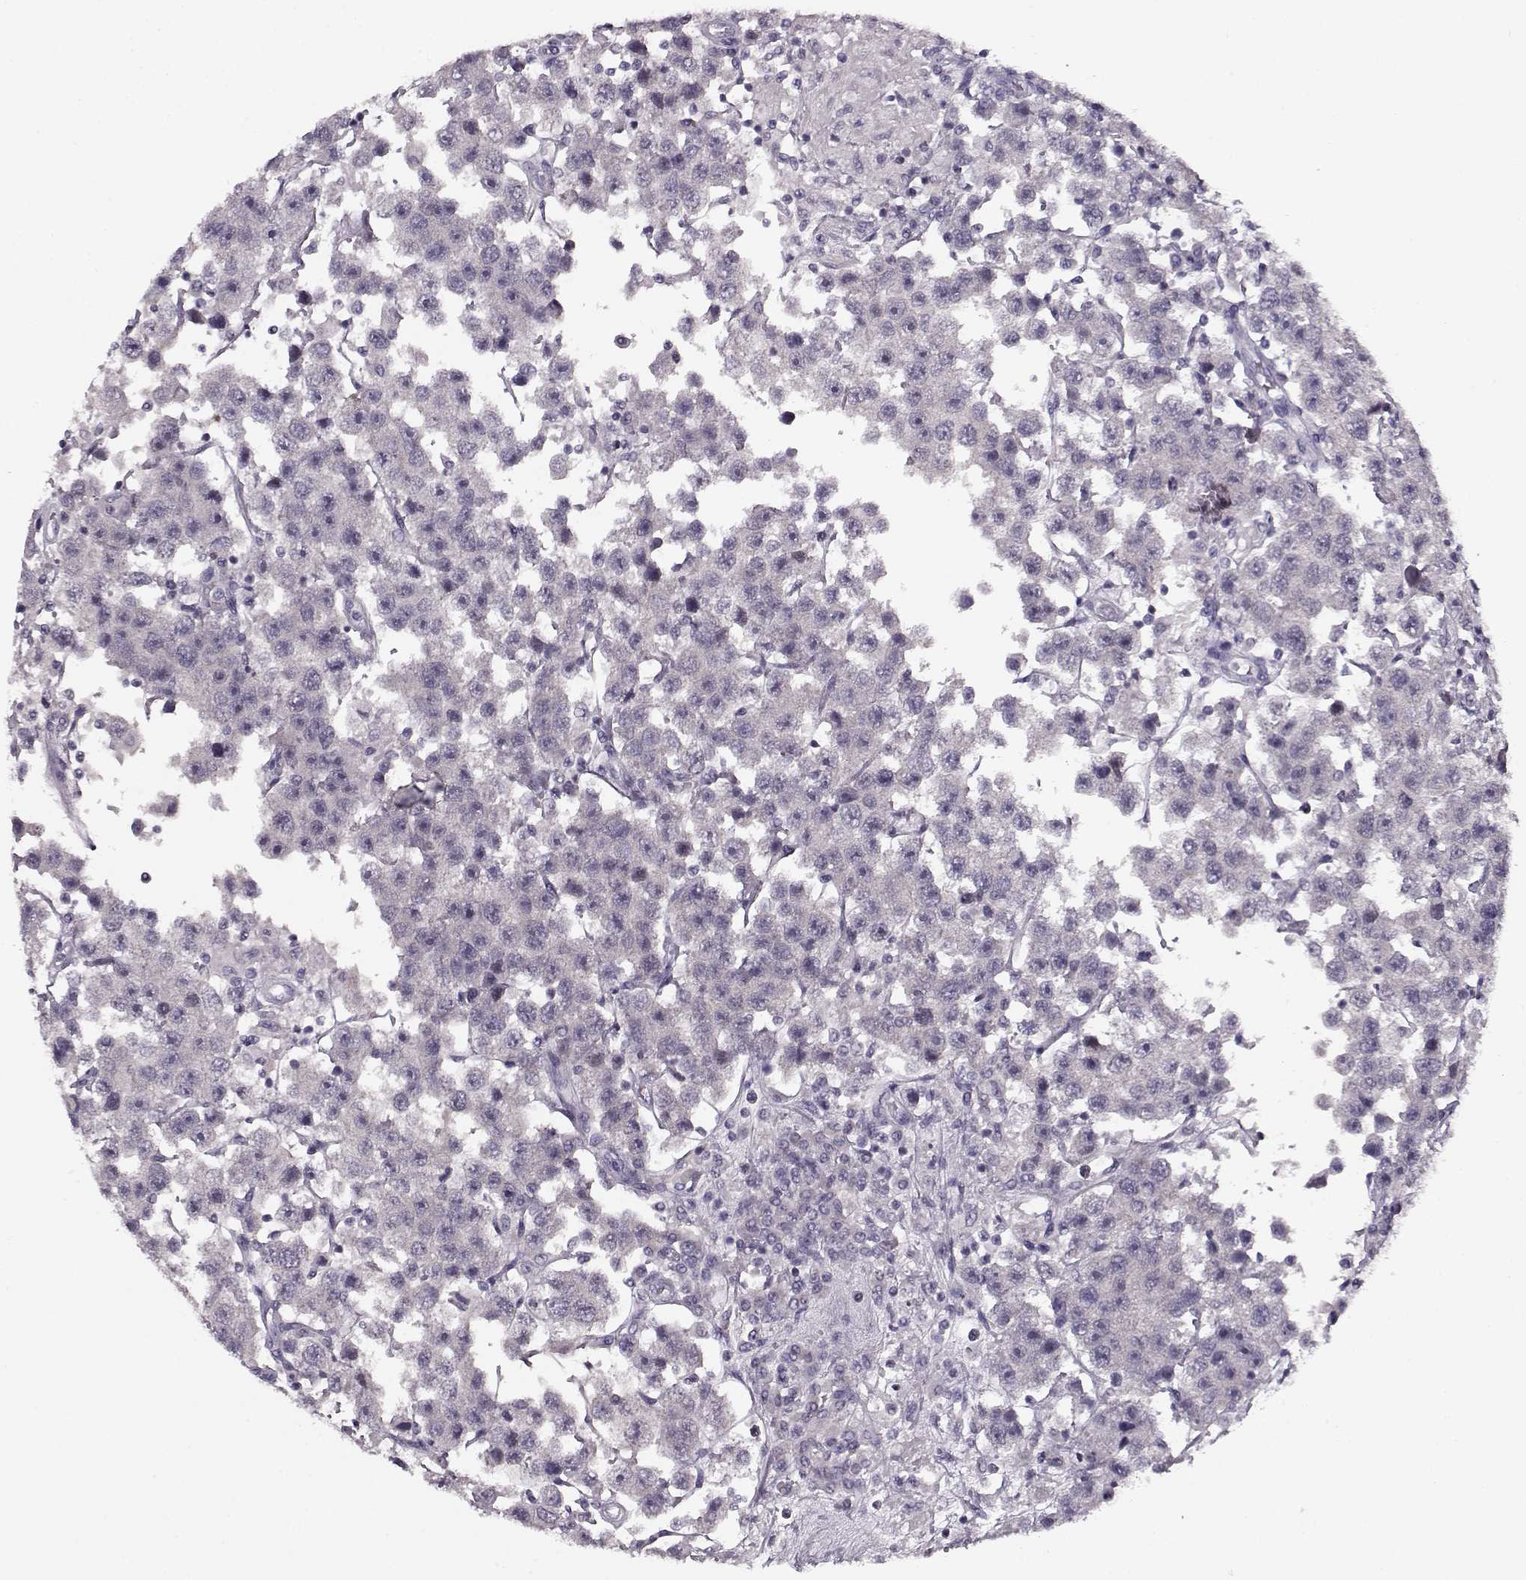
{"staining": {"intensity": "negative", "quantity": "none", "location": "none"}, "tissue": "testis cancer", "cell_type": "Tumor cells", "image_type": "cancer", "snomed": [{"axis": "morphology", "description": "Seminoma, NOS"}, {"axis": "topography", "description": "Testis"}], "caption": "The image demonstrates no significant expression in tumor cells of seminoma (testis).", "gene": "RP1L1", "patient": {"sex": "male", "age": 45}}